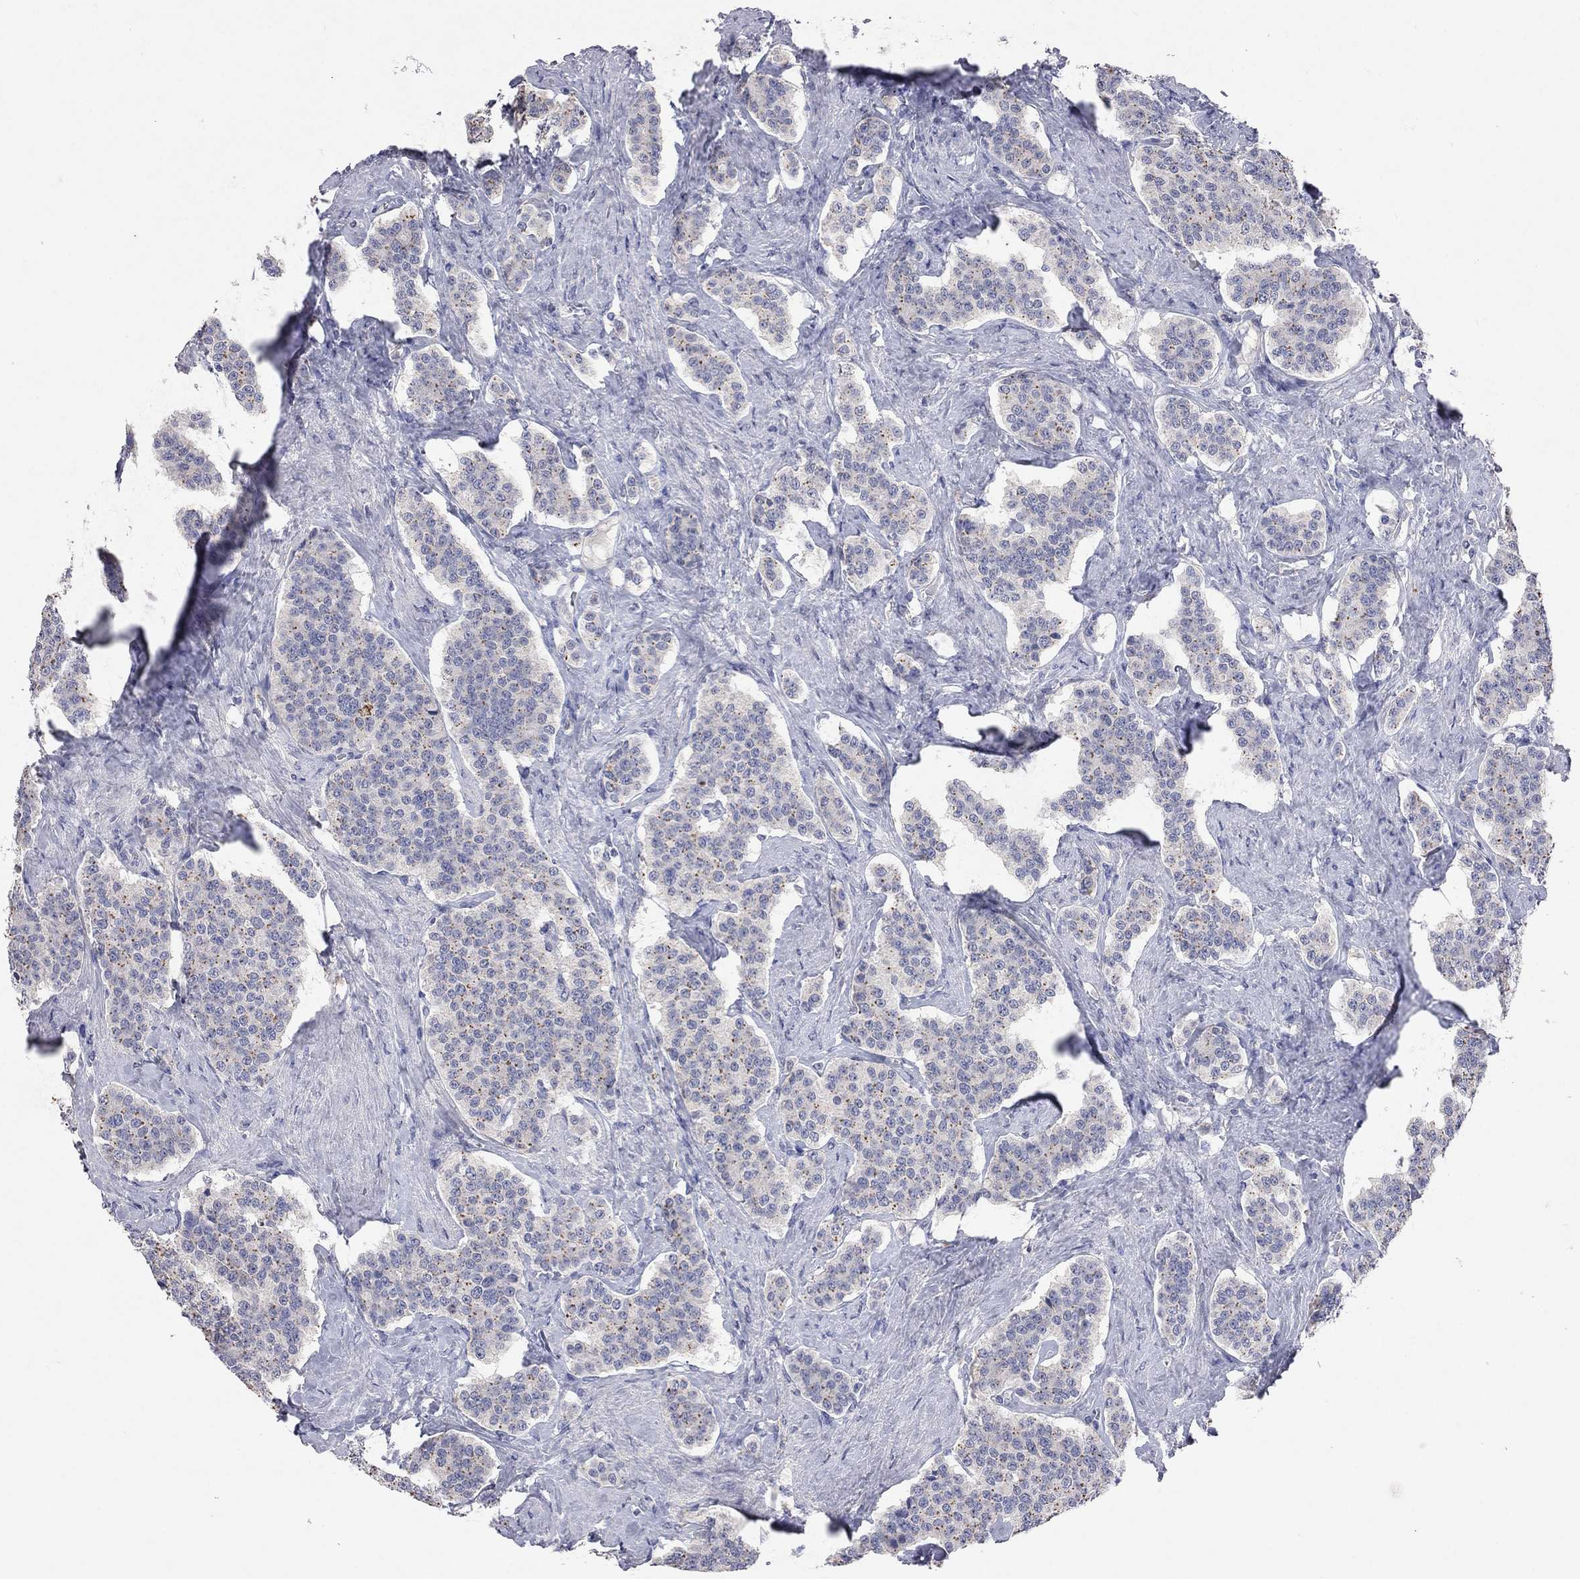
{"staining": {"intensity": "negative", "quantity": "none", "location": "none"}, "tissue": "carcinoid", "cell_type": "Tumor cells", "image_type": "cancer", "snomed": [{"axis": "morphology", "description": "Carcinoid, malignant, NOS"}, {"axis": "topography", "description": "Small intestine"}], "caption": "High power microscopy photomicrograph of an IHC histopathology image of carcinoid, revealing no significant staining in tumor cells.", "gene": "MMP13", "patient": {"sex": "female", "age": 58}}